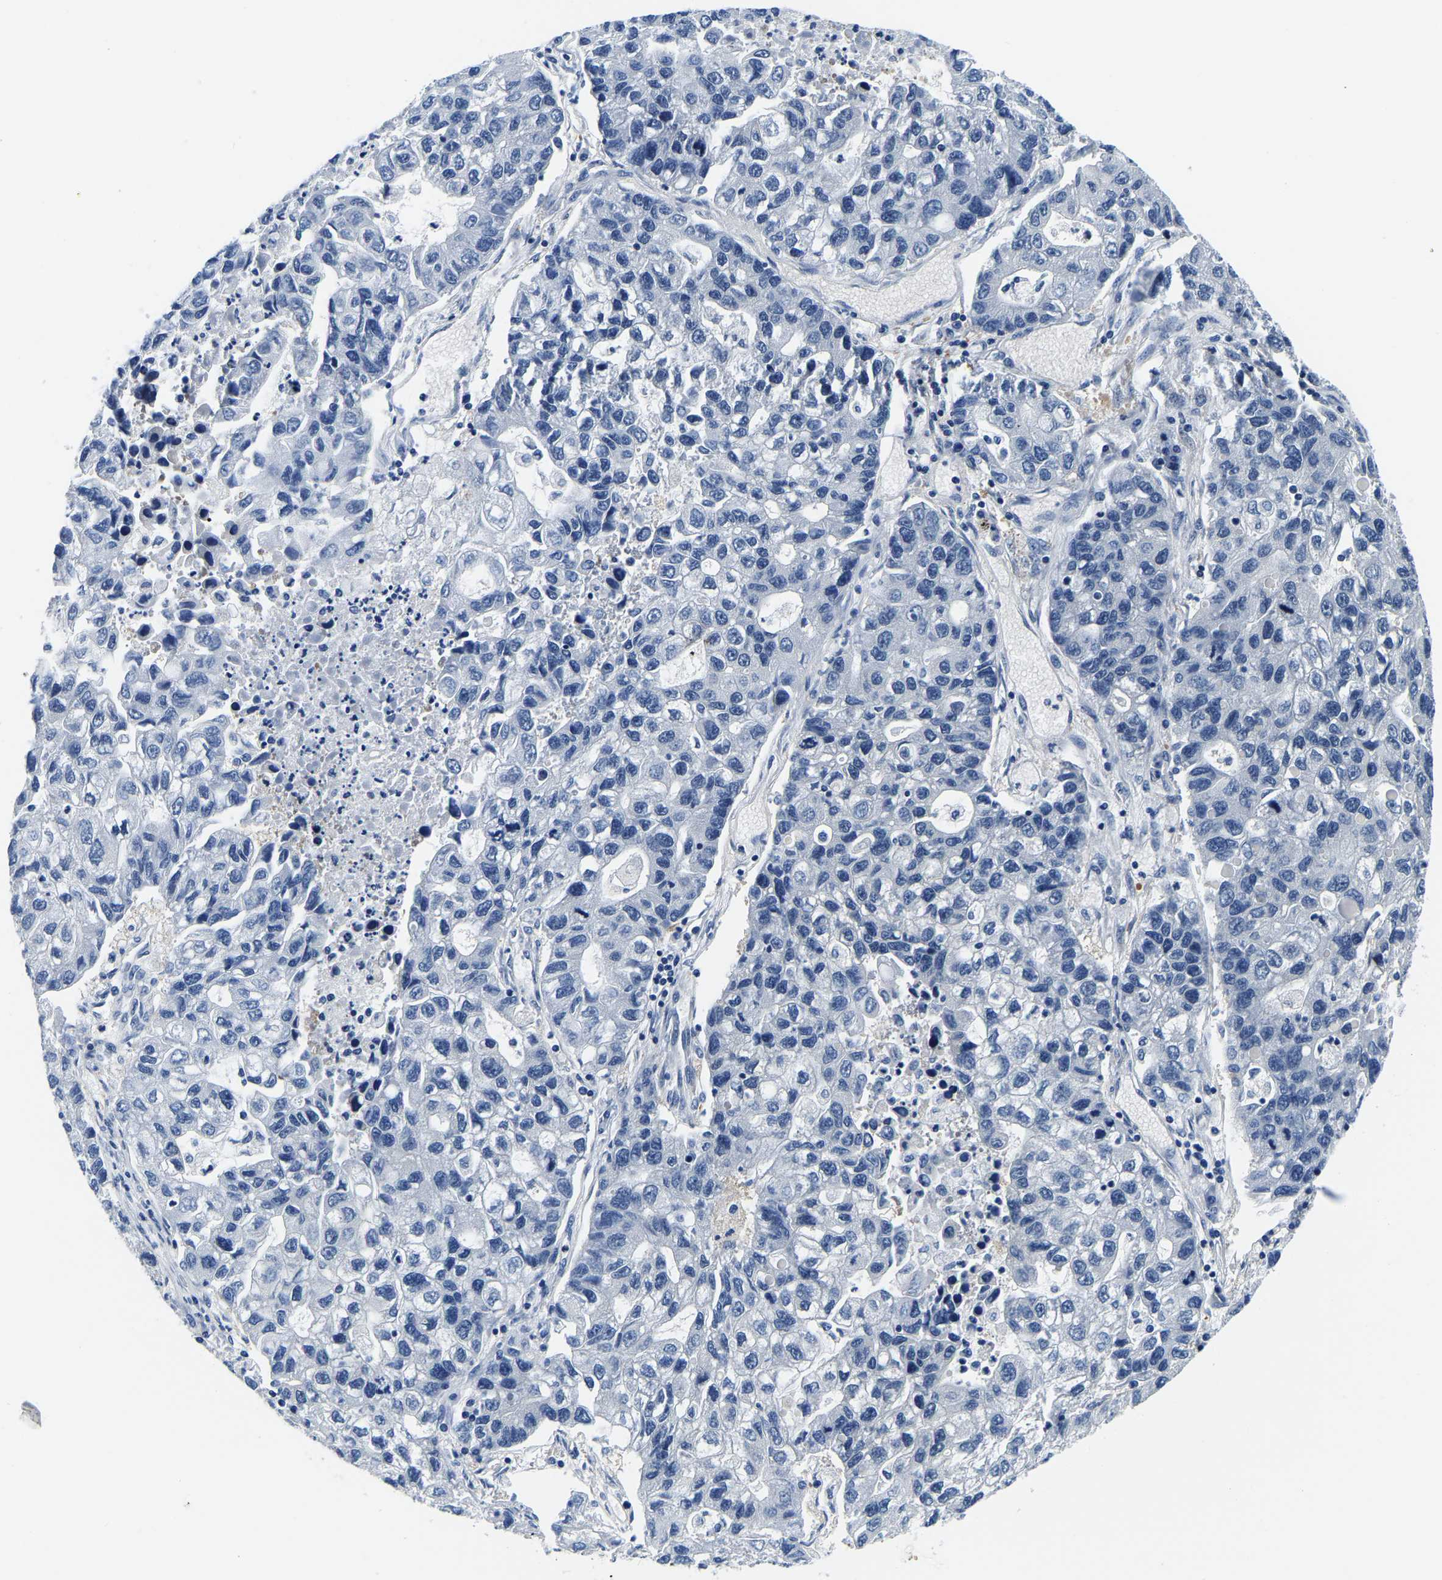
{"staining": {"intensity": "negative", "quantity": "none", "location": "none"}, "tissue": "lung cancer", "cell_type": "Tumor cells", "image_type": "cancer", "snomed": [{"axis": "morphology", "description": "Adenocarcinoma, NOS"}, {"axis": "topography", "description": "Lung"}], "caption": "Lung cancer (adenocarcinoma) was stained to show a protein in brown. There is no significant expression in tumor cells.", "gene": "ACO1", "patient": {"sex": "female", "age": 51}}